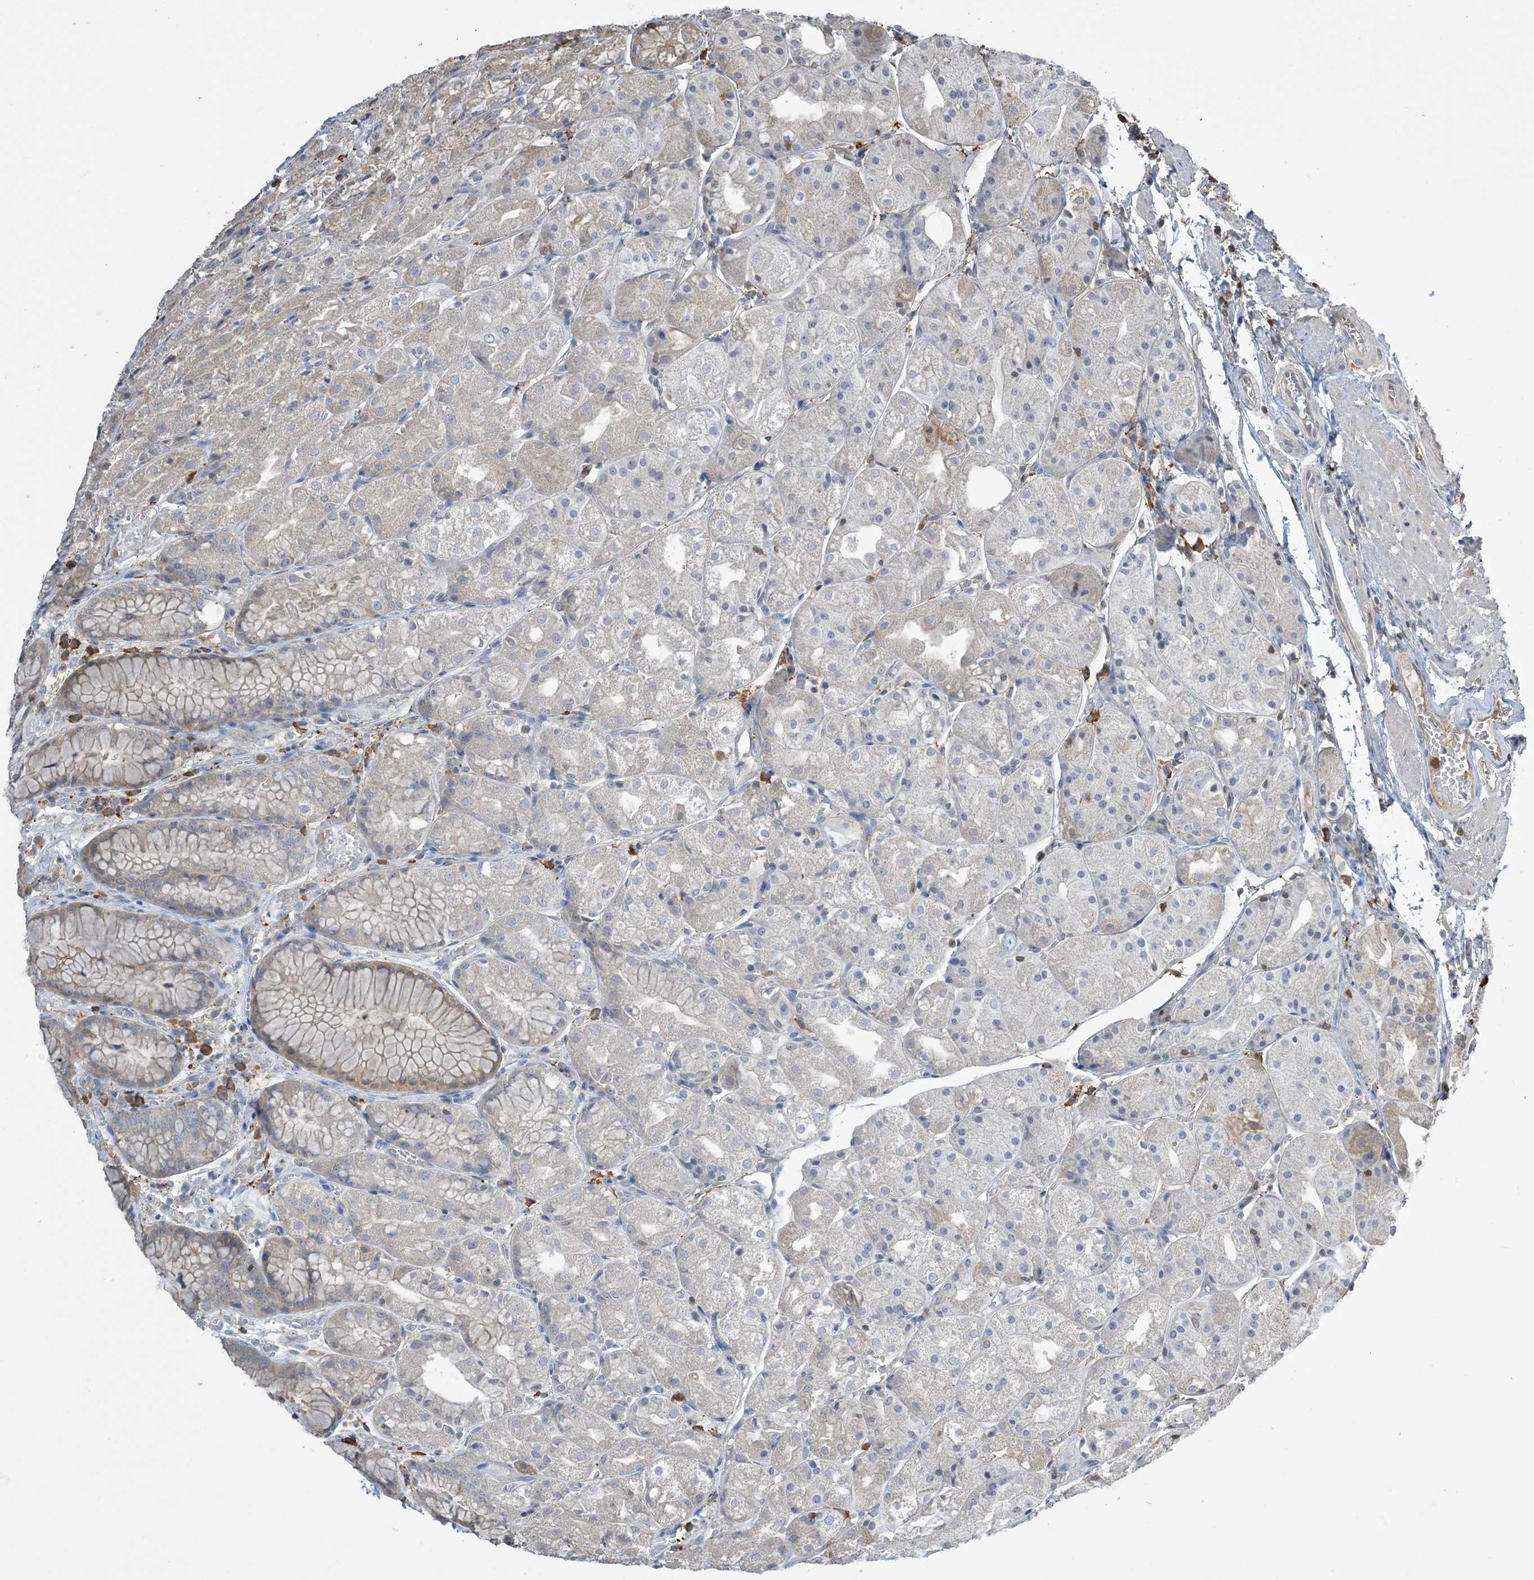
{"staining": {"intensity": "negative", "quantity": "none", "location": "none"}, "tissue": "stomach", "cell_type": "Glandular cells", "image_type": "normal", "snomed": [{"axis": "morphology", "description": "Normal tissue, NOS"}, {"axis": "topography", "description": "Stomach, upper"}], "caption": "There is no significant expression in glandular cells of stomach. (Brightfield microscopy of DAB IHC at high magnification).", "gene": "TMSB4X", "patient": {"sex": "male", "age": 72}}